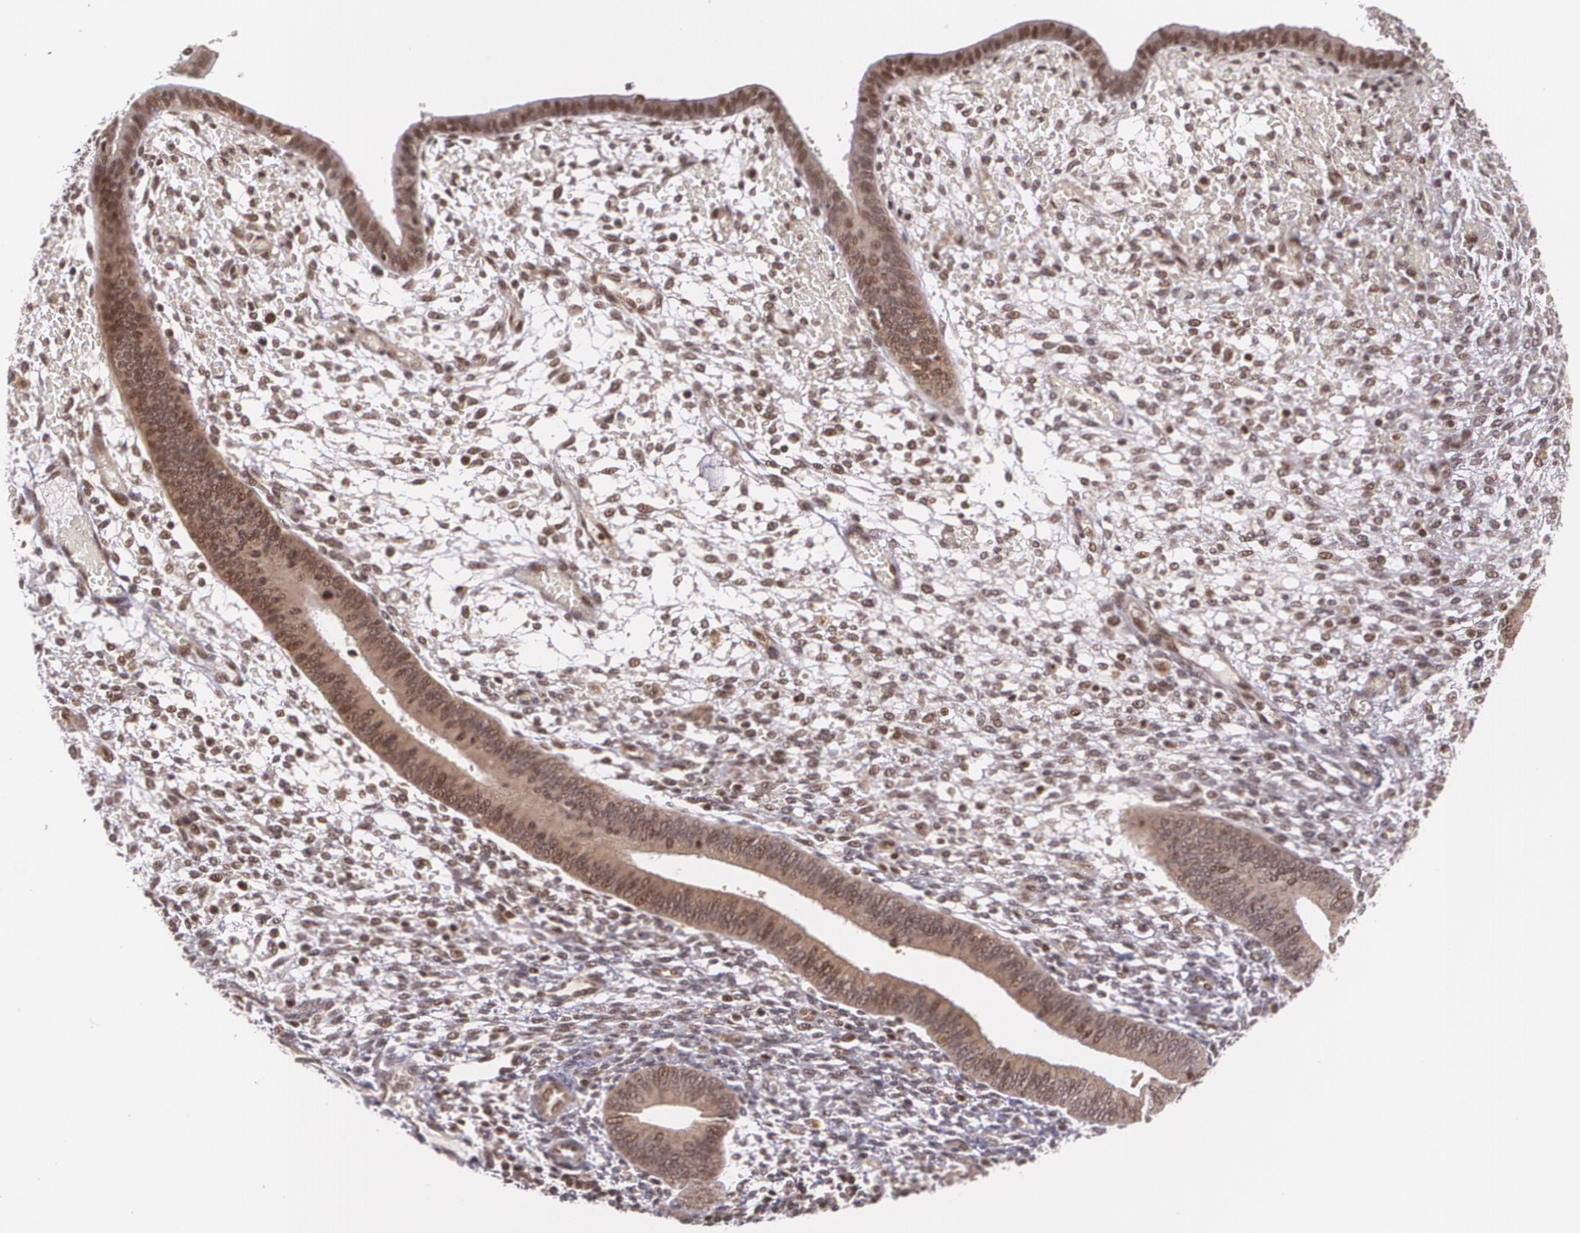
{"staining": {"intensity": "weak", "quantity": "<25%", "location": "nuclear"}, "tissue": "endometrium", "cell_type": "Cells in endometrial stroma", "image_type": "normal", "snomed": [{"axis": "morphology", "description": "Normal tissue, NOS"}, {"axis": "topography", "description": "Endometrium"}], "caption": "The micrograph displays no significant positivity in cells in endometrial stroma of endometrium. The staining was performed using DAB to visualize the protein expression in brown, while the nuclei were stained in blue with hematoxylin (Magnification: 20x).", "gene": "CUL2", "patient": {"sex": "female", "age": 42}}